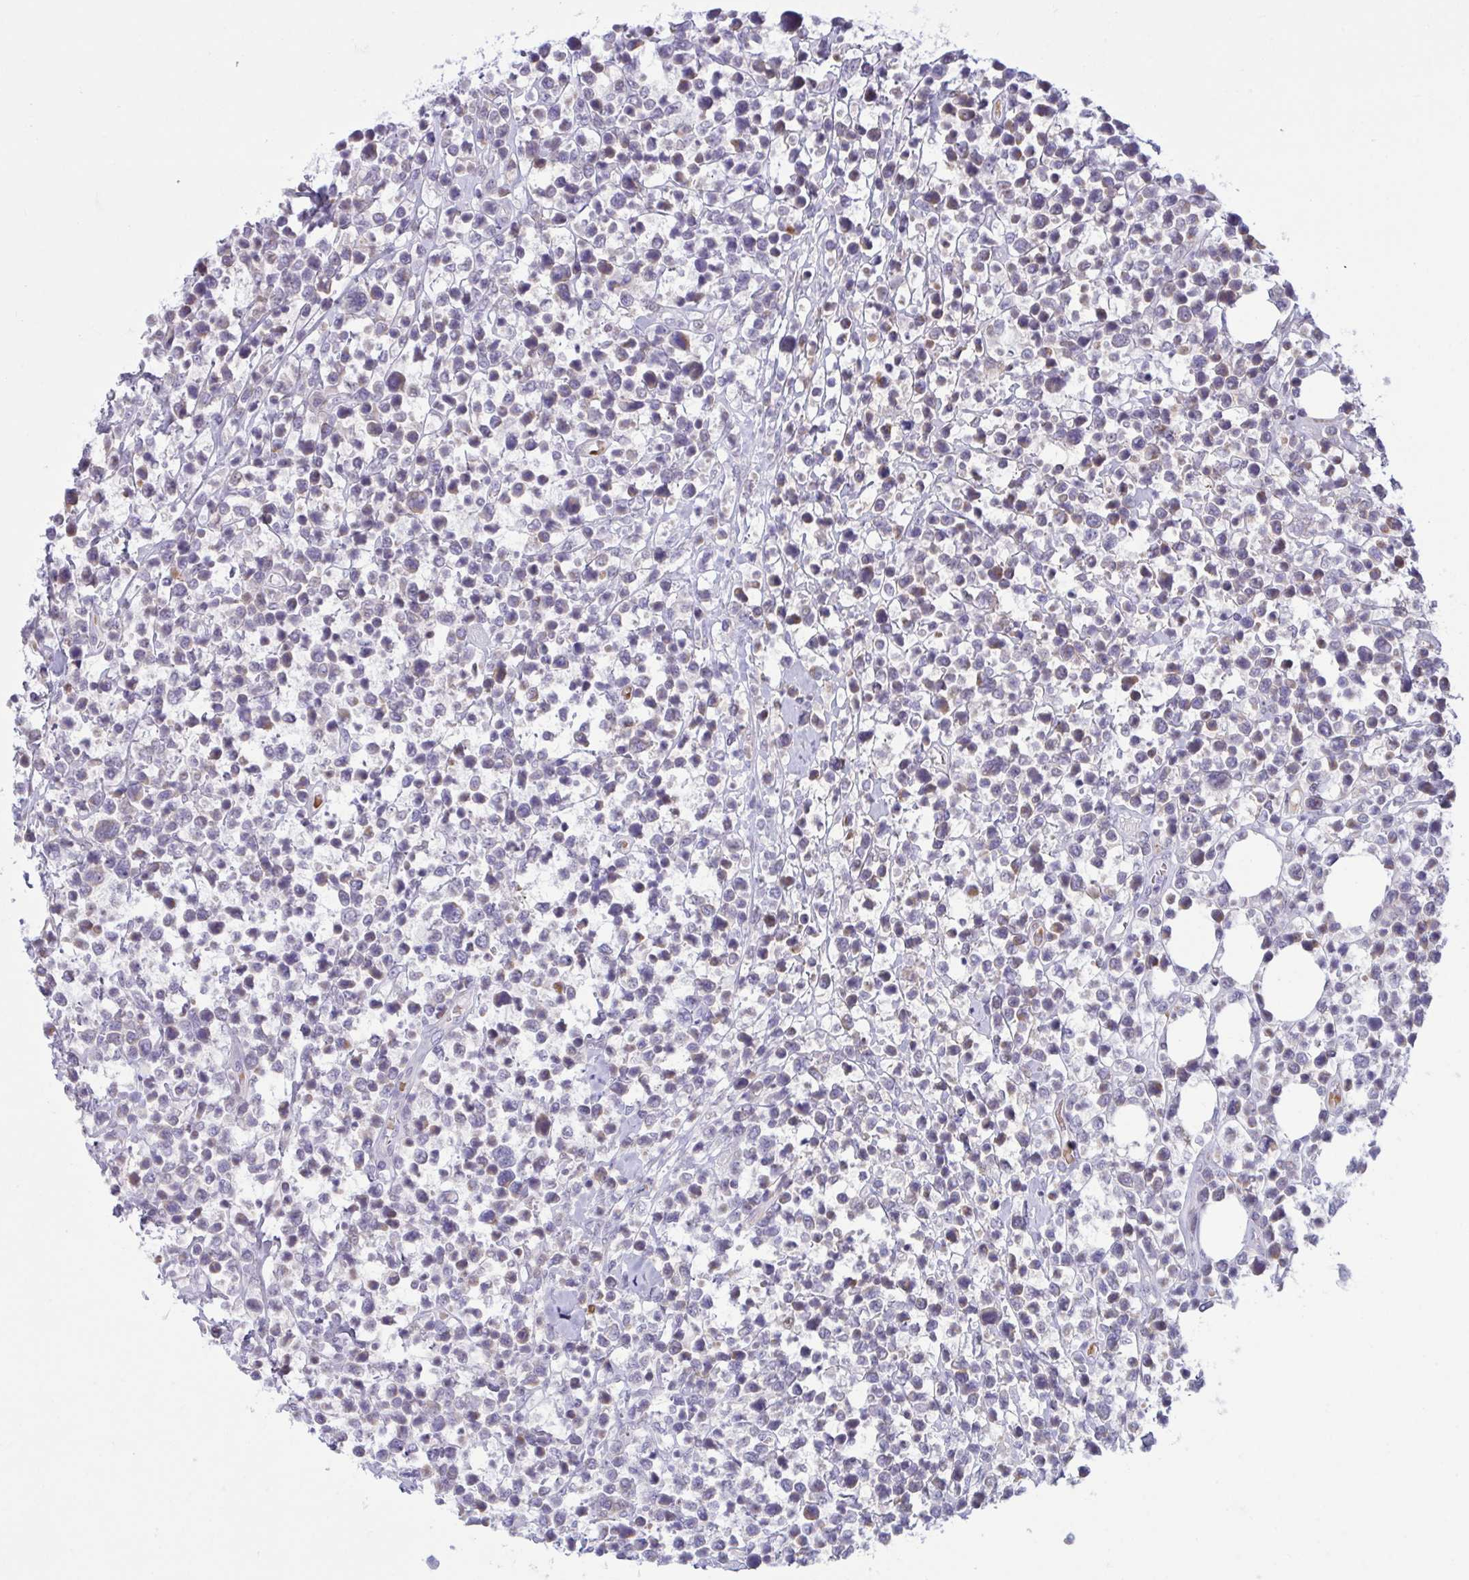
{"staining": {"intensity": "negative", "quantity": "none", "location": "none"}, "tissue": "lymphoma", "cell_type": "Tumor cells", "image_type": "cancer", "snomed": [{"axis": "morphology", "description": "Malignant lymphoma, non-Hodgkin's type, Low grade"}, {"axis": "topography", "description": "Lymph node"}], "caption": "Tumor cells show no significant staining in lymphoma.", "gene": "VWC2", "patient": {"sex": "male", "age": 60}}